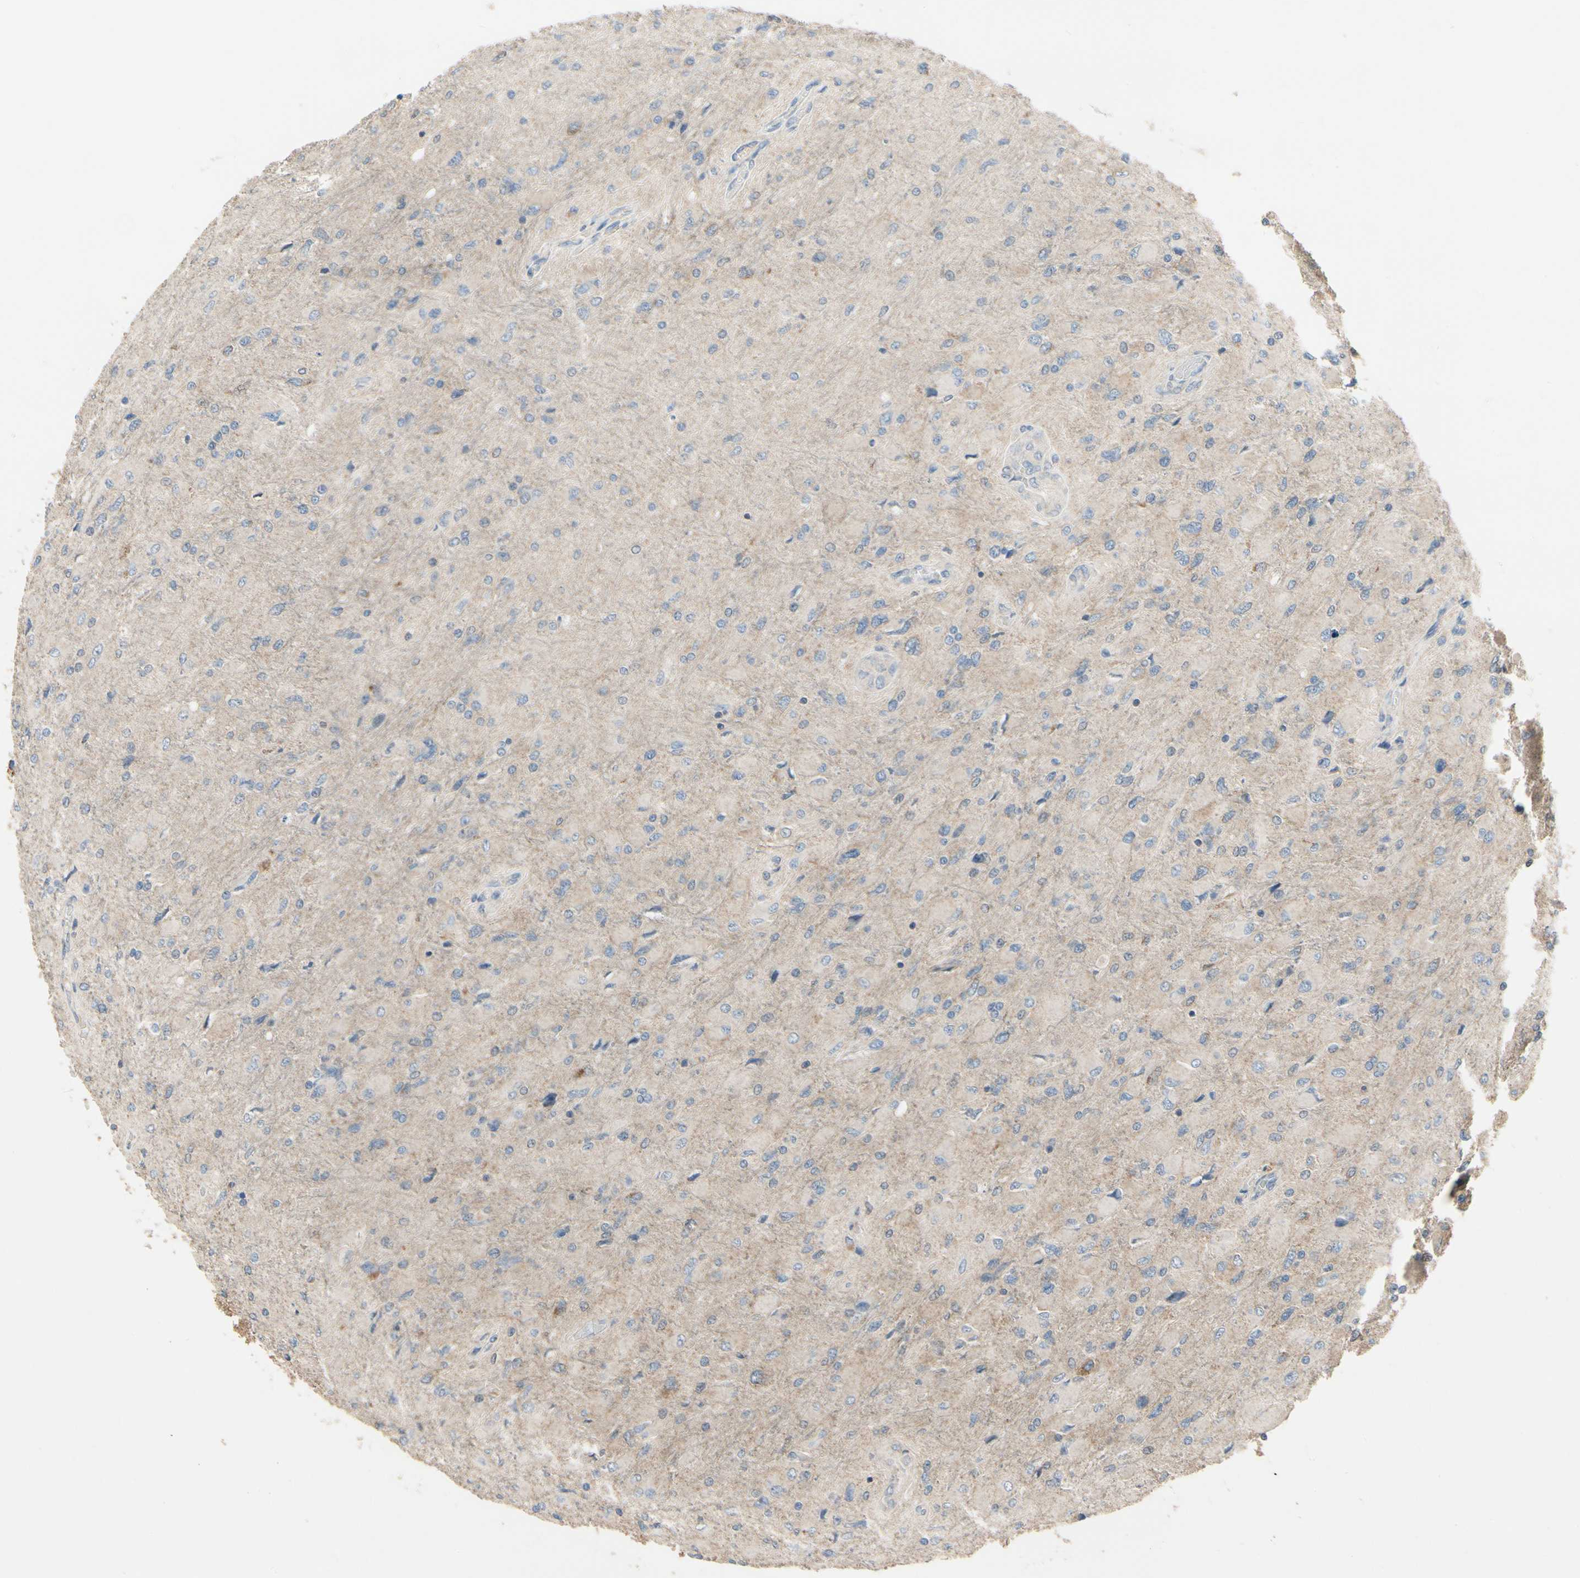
{"staining": {"intensity": "negative", "quantity": "none", "location": "none"}, "tissue": "glioma", "cell_type": "Tumor cells", "image_type": "cancer", "snomed": [{"axis": "morphology", "description": "Glioma, malignant, High grade"}, {"axis": "topography", "description": "Cerebral cortex"}], "caption": "High magnification brightfield microscopy of glioma stained with DAB (3,3'-diaminobenzidine) (brown) and counterstained with hematoxylin (blue): tumor cells show no significant staining. Brightfield microscopy of immunohistochemistry stained with DAB (3,3'-diaminobenzidine) (brown) and hematoxylin (blue), captured at high magnification.", "gene": "CGREF1", "patient": {"sex": "female", "age": 36}}